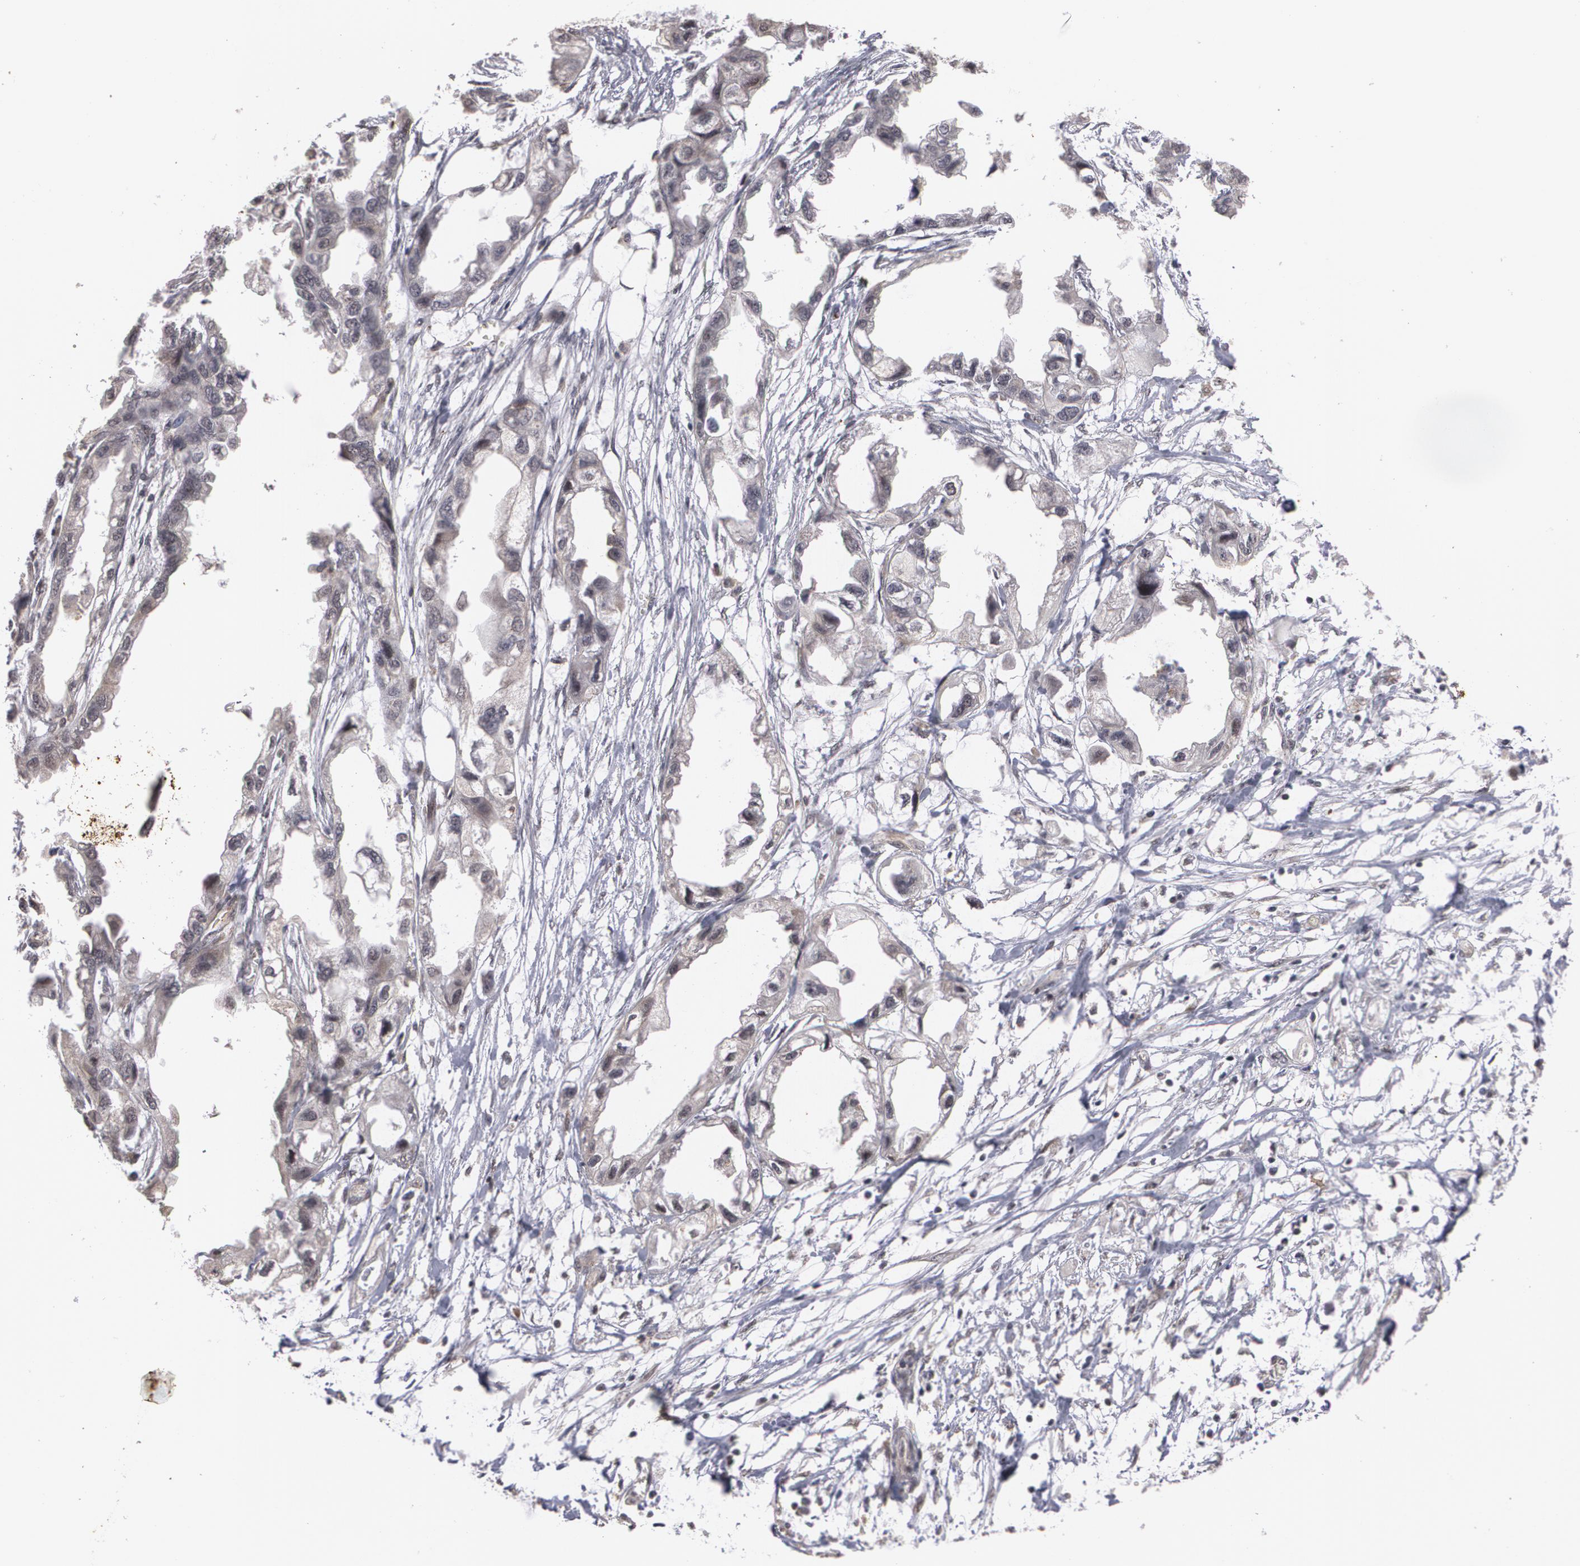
{"staining": {"intensity": "weak", "quantity": "<25%", "location": "nuclear"}, "tissue": "endometrial cancer", "cell_type": "Tumor cells", "image_type": "cancer", "snomed": [{"axis": "morphology", "description": "Adenocarcinoma, NOS"}, {"axis": "topography", "description": "Endometrium"}], "caption": "Immunohistochemistry micrograph of human adenocarcinoma (endometrial) stained for a protein (brown), which shows no positivity in tumor cells. (DAB IHC with hematoxylin counter stain).", "gene": "ZNF75A", "patient": {"sex": "female", "age": 67}}